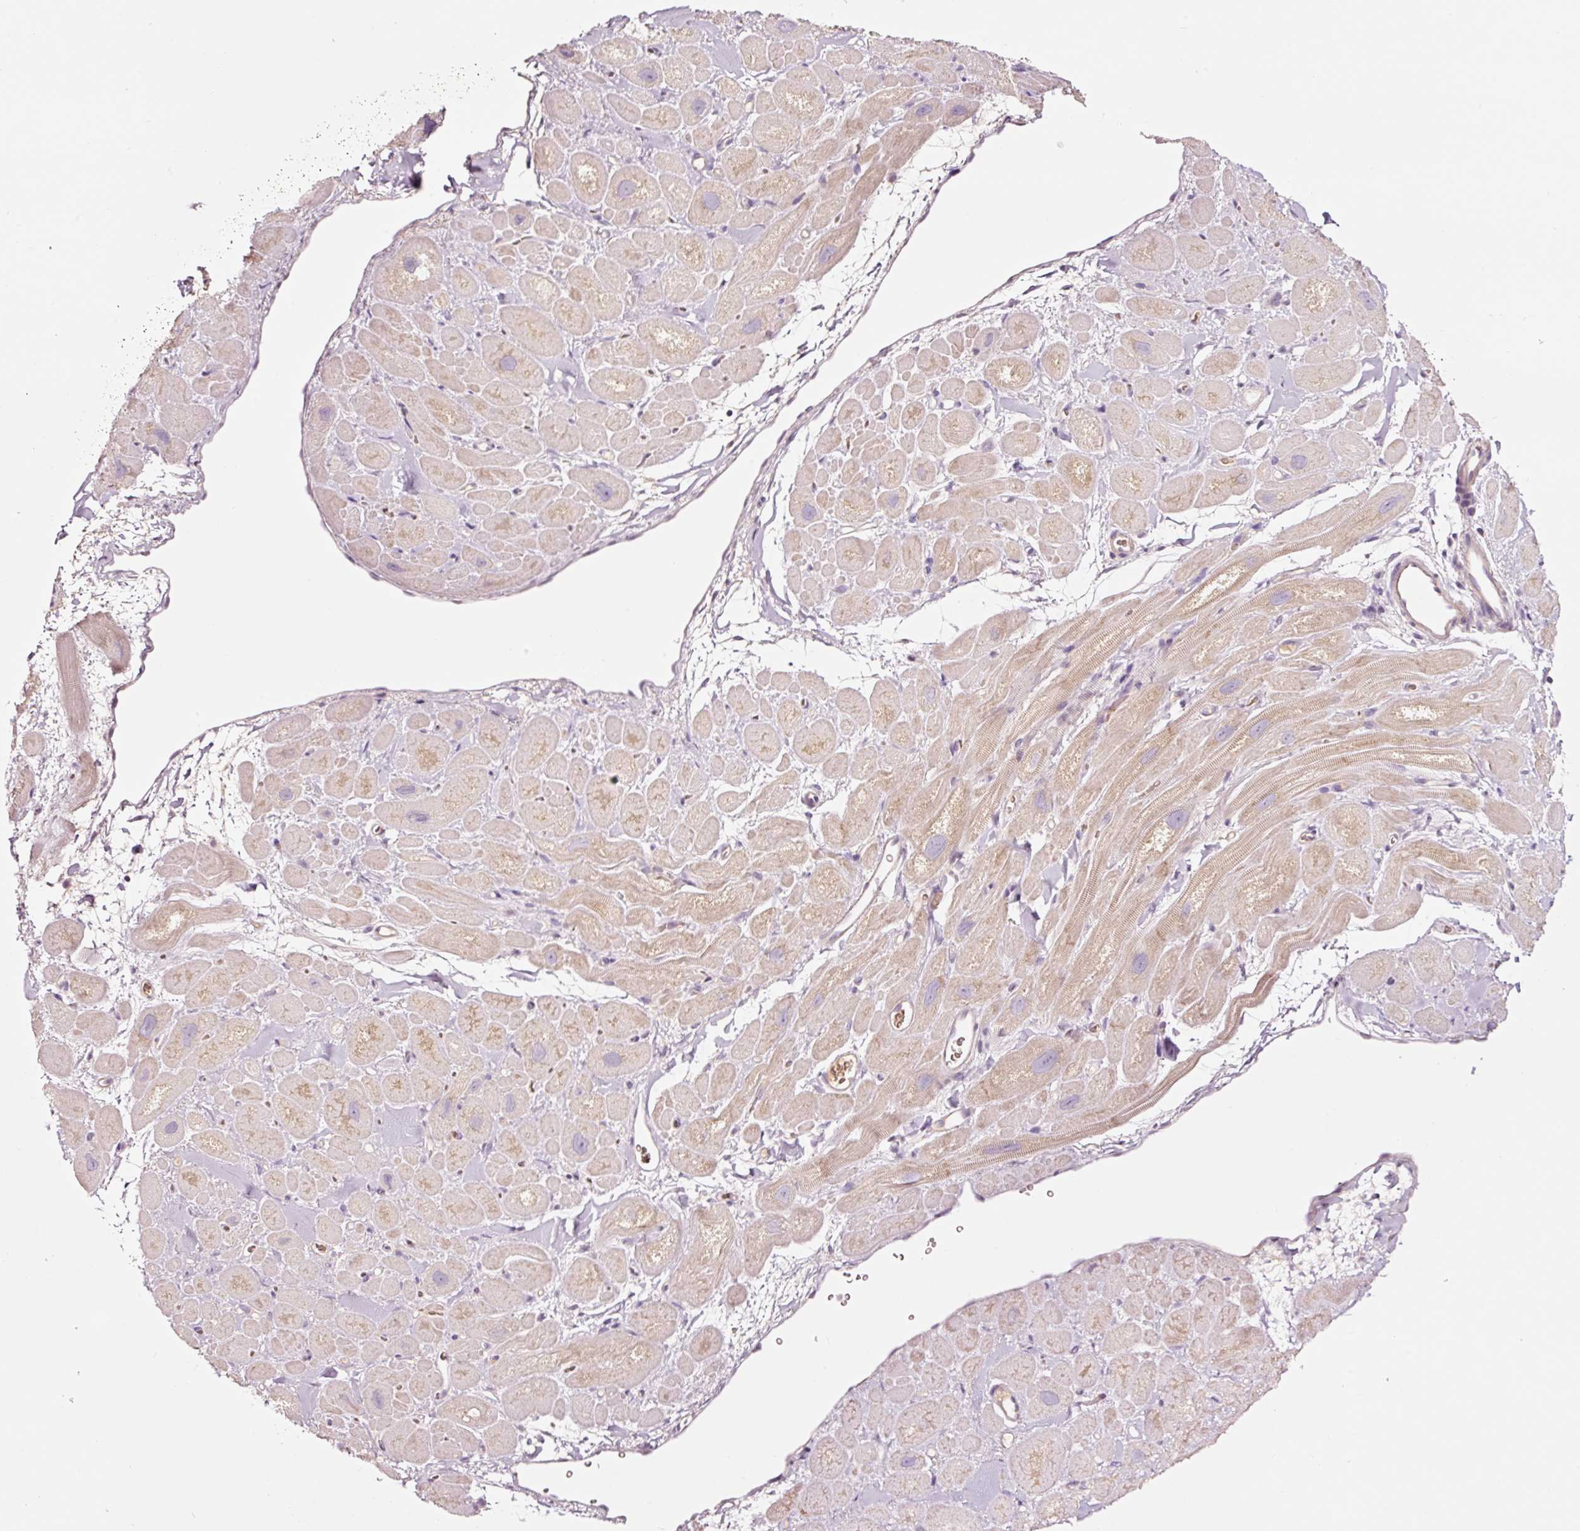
{"staining": {"intensity": "moderate", "quantity": ">75%", "location": "cytoplasmic/membranous"}, "tissue": "heart muscle", "cell_type": "Cardiomyocytes", "image_type": "normal", "snomed": [{"axis": "morphology", "description": "Normal tissue, NOS"}, {"axis": "topography", "description": "Heart"}], "caption": "Moderate cytoplasmic/membranous expression is seen in approximately >75% of cardiomyocytes in benign heart muscle.", "gene": "LDHAL6B", "patient": {"sex": "male", "age": 49}}